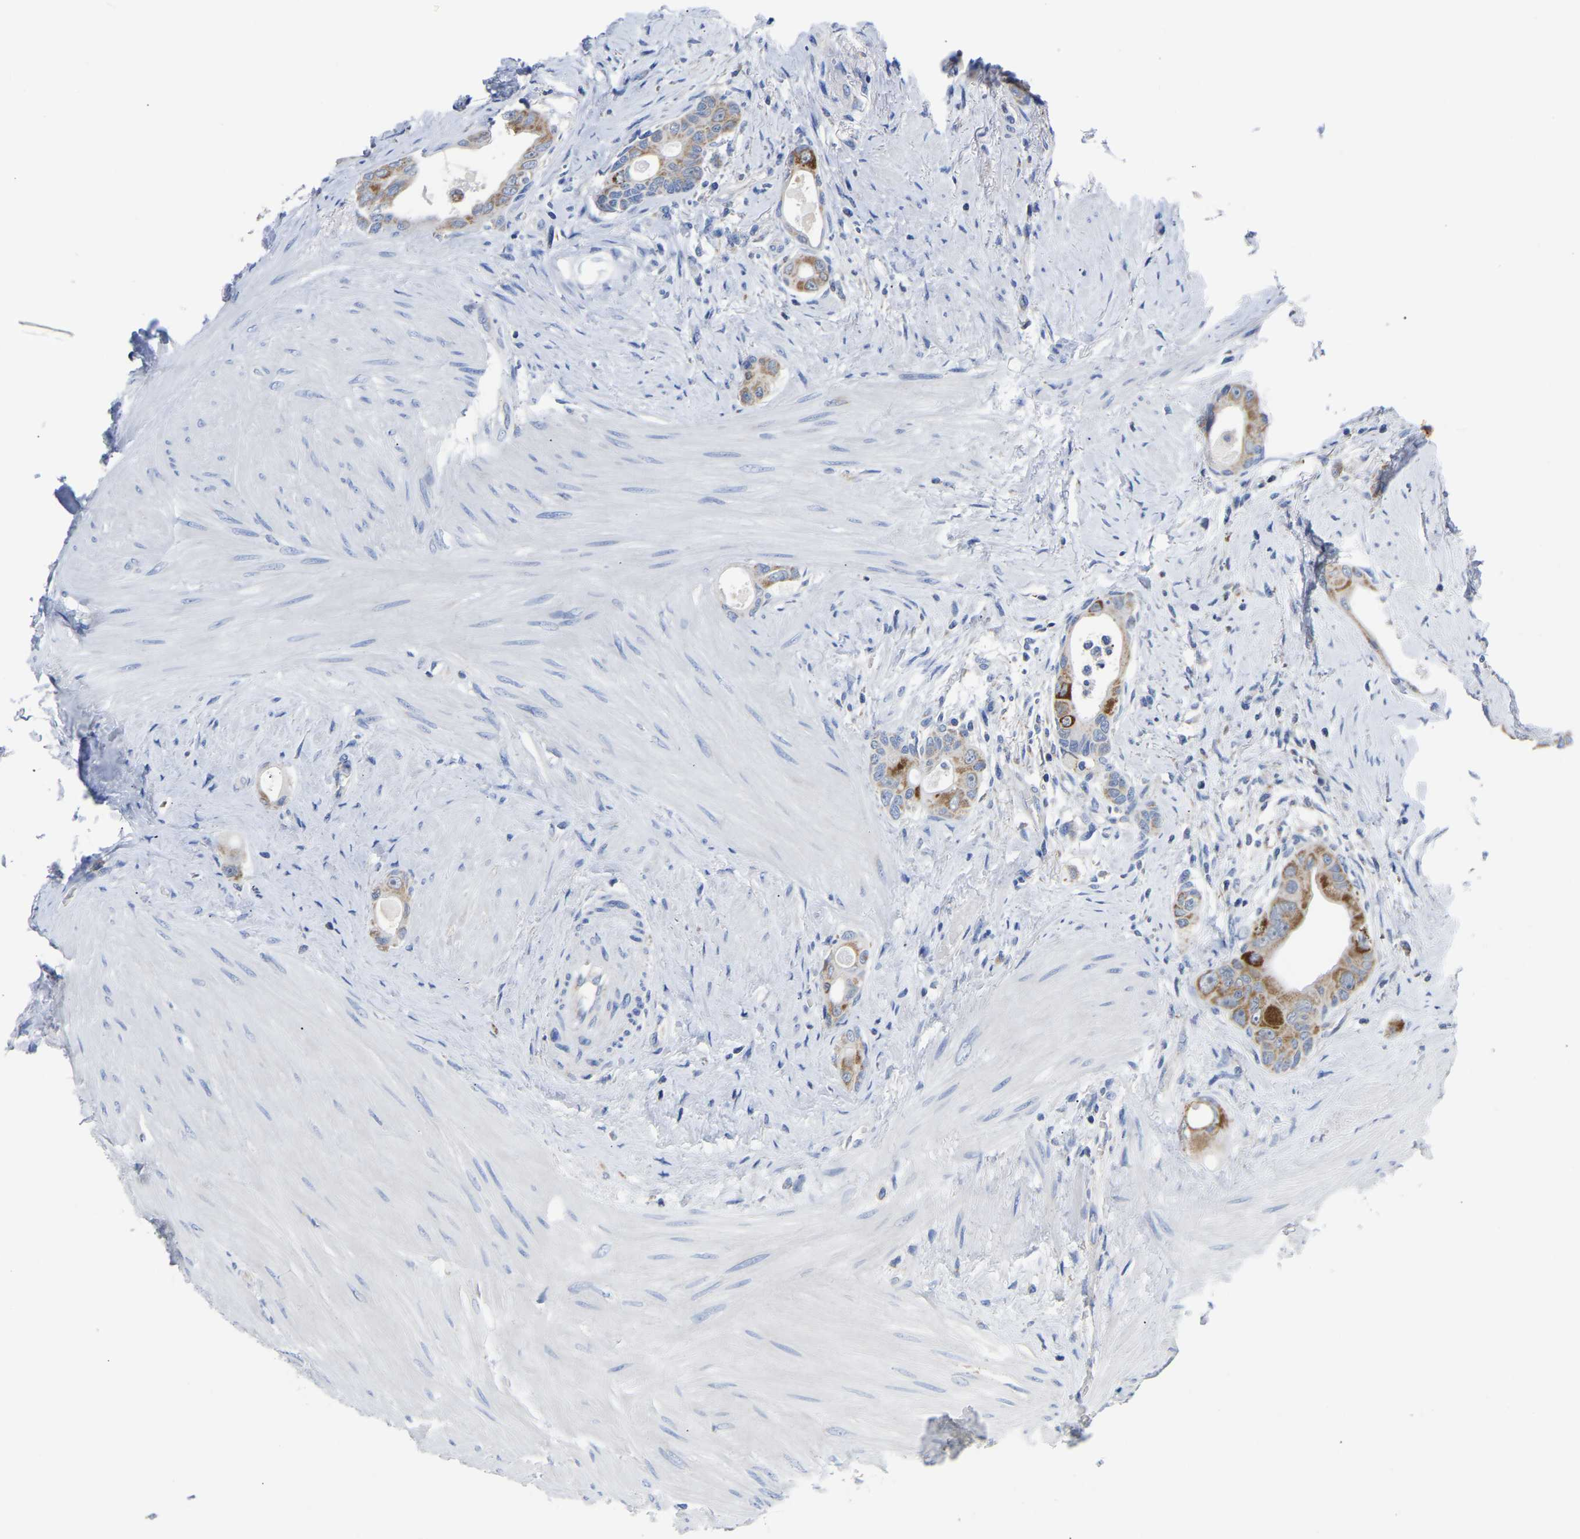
{"staining": {"intensity": "moderate", "quantity": ">75%", "location": "cytoplasmic/membranous"}, "tissue": "colorectal cancer", "cell_type": "Tumor cells", "image_type": "cancer", "snomed": [{"axis": "morphology", "description": "Adenocarcinoma, NOS"}, {"axis": "topography", "description": "Rectum"}], "caption": "Immunohistochemical staining of colorectal adenocarcinoma displays medium levels of moderate cytoplasmic/membranous staining in about >75% of tumor cells. (Stains: DAB (3,3'-diaminobenzidine) in brown, nuclei in blue, Microscopy: brightfield microscopy at high magnification).", "gene": "ETFA", "patient": {"sex": "male", "age": 51}}